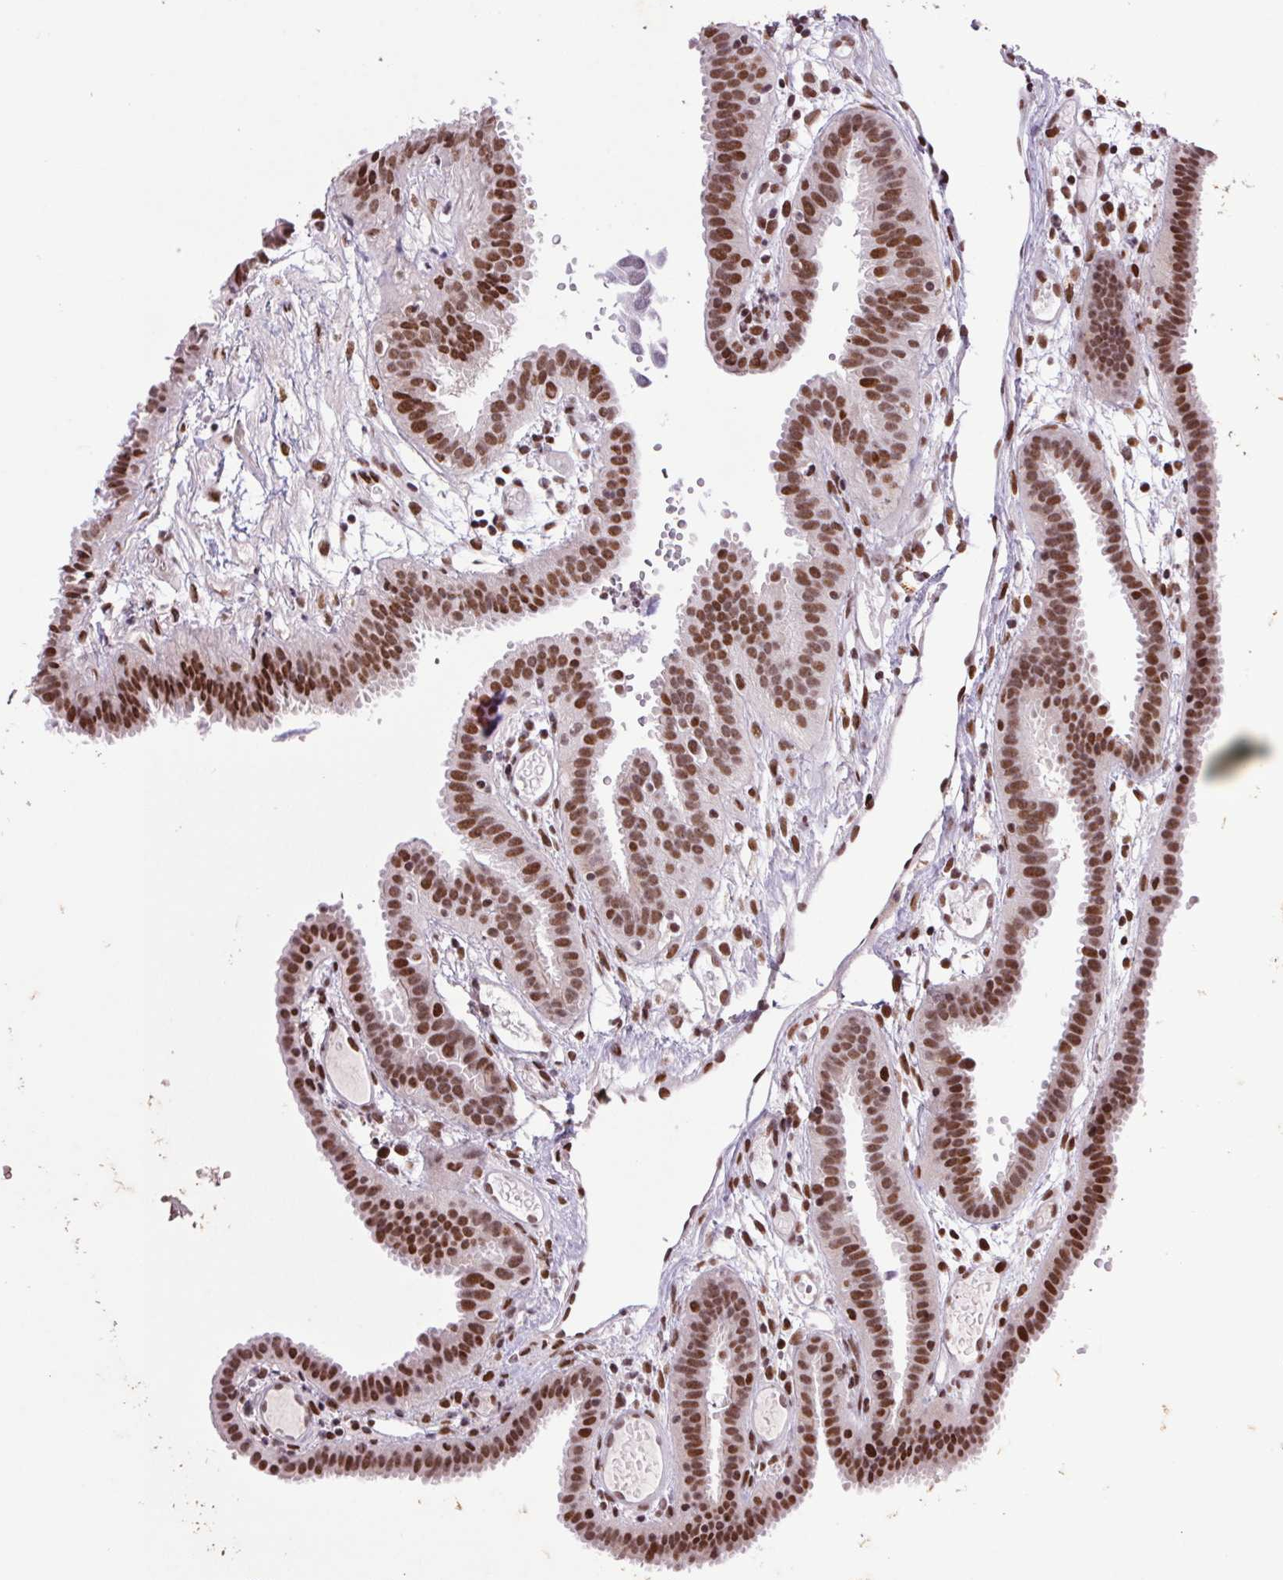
{"staining": {"intensity": "strong", "quantity": ">75%", "location": "nuclear"}, "tissue": "fallopian tube", "cell_type": "Glandular cells", "image_type": "normal", "snomed": [{"axis": "morphology", "description": "Normal tissue, NOS"}, {"axis": "topography", "description": "Fallopian tube"}], "caption": "Human fallopian tube stained for a protein (brown) demonstrates strong nuclear positive staining in approximately >75% of glandular cells.", "gene": "LDLRAD4", "patient": {"sex": "female", "age": 37}}